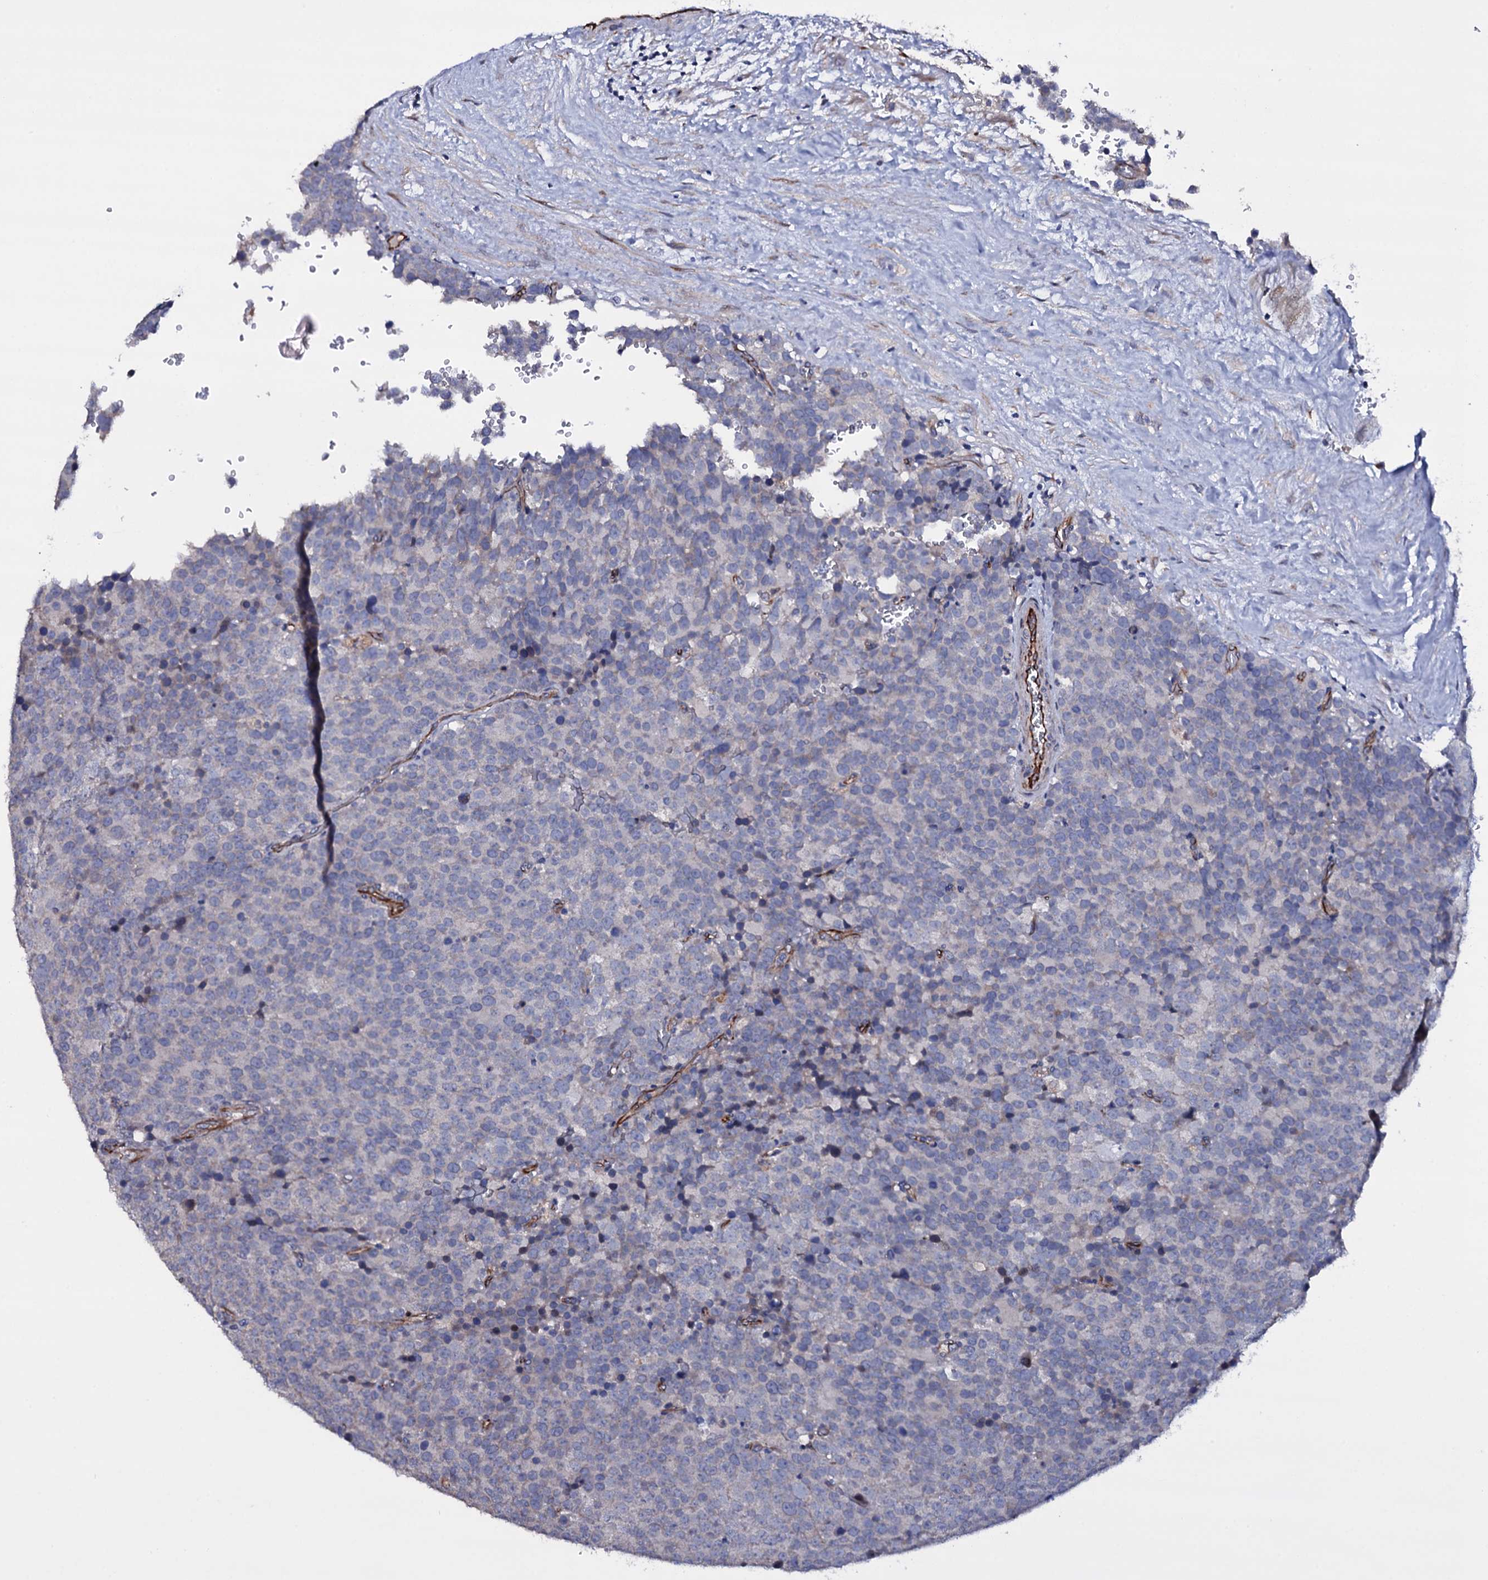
{"staining": {"intensity": "negative", "quantity": "none", "location": "none"}, "tissue": "testis cancer", "cell_type": "Tumor cells", "image_type": "cancer", "snomed": [{"axis": "morphology", "description": "Seminoma, NOS"}, {"axis": "topography", "description": "Testis"}], "caption": "Tumor cells are negative for brown protein staining in testis seminoma.", "gene": "BCL2L14", "patient": {"sex": "male", "age": 71}}